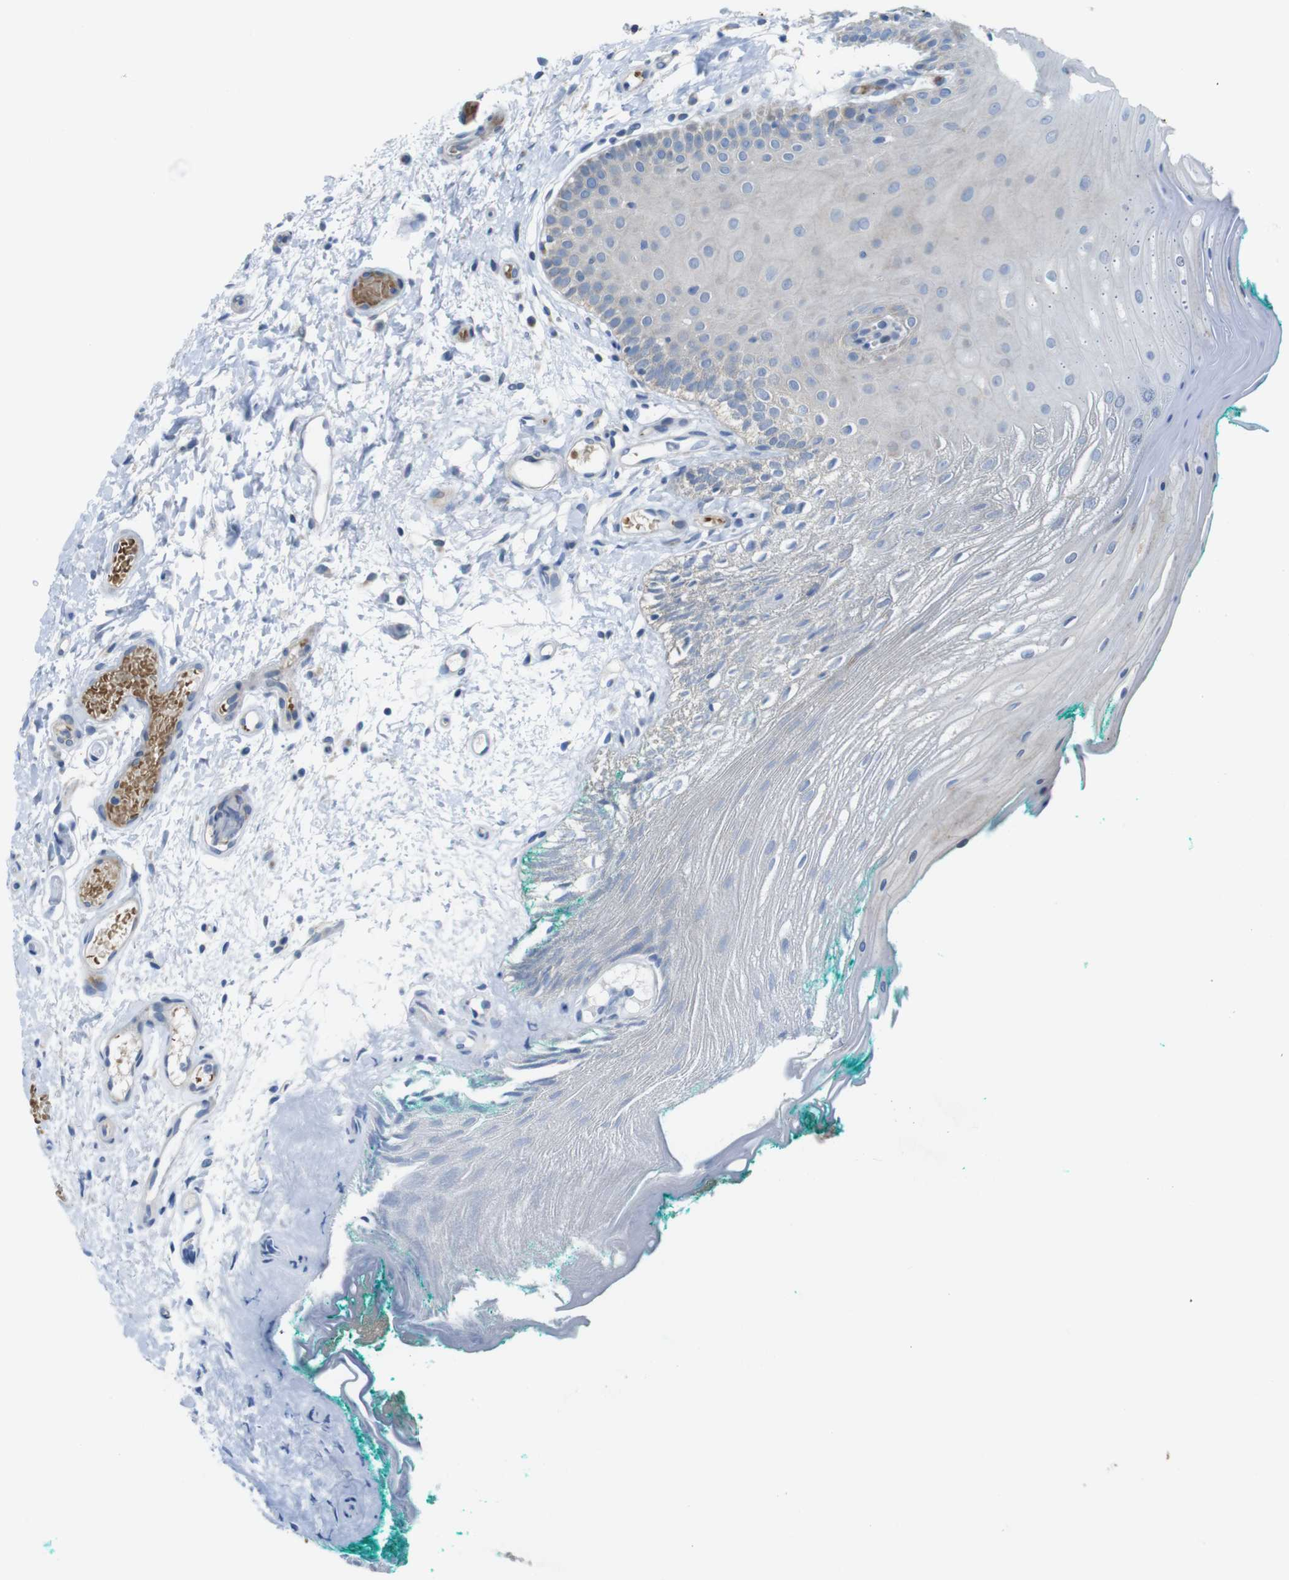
{"staining": {"intensity": "negative", "quantity": "none", "location": "none"}, "tissue": "oral mucosa", "cell_type": "Squamous epithelial cells", "image_type": "normal", "snomed": [{"axis": "morphology", "description": "Normal tissue, NOS"}, {"axis": "topography", "description": "Skeletal muscle"}, {"axis": "topography", "description": "Oral tissue"}], "caption": "IHC micrograph of unremarkable oral mucosa stained for a protein (brown), which displays no staining in squamous epithelial cells. (Stains: DAB (3,3'-diaminobenzidine) immunohistochemistry with hematoxylin counter stain, Microscopy: brightfield microscopy at high magnification).", "gene": "MARCHF1", "patient": {"sex": "male", "age": 58}}